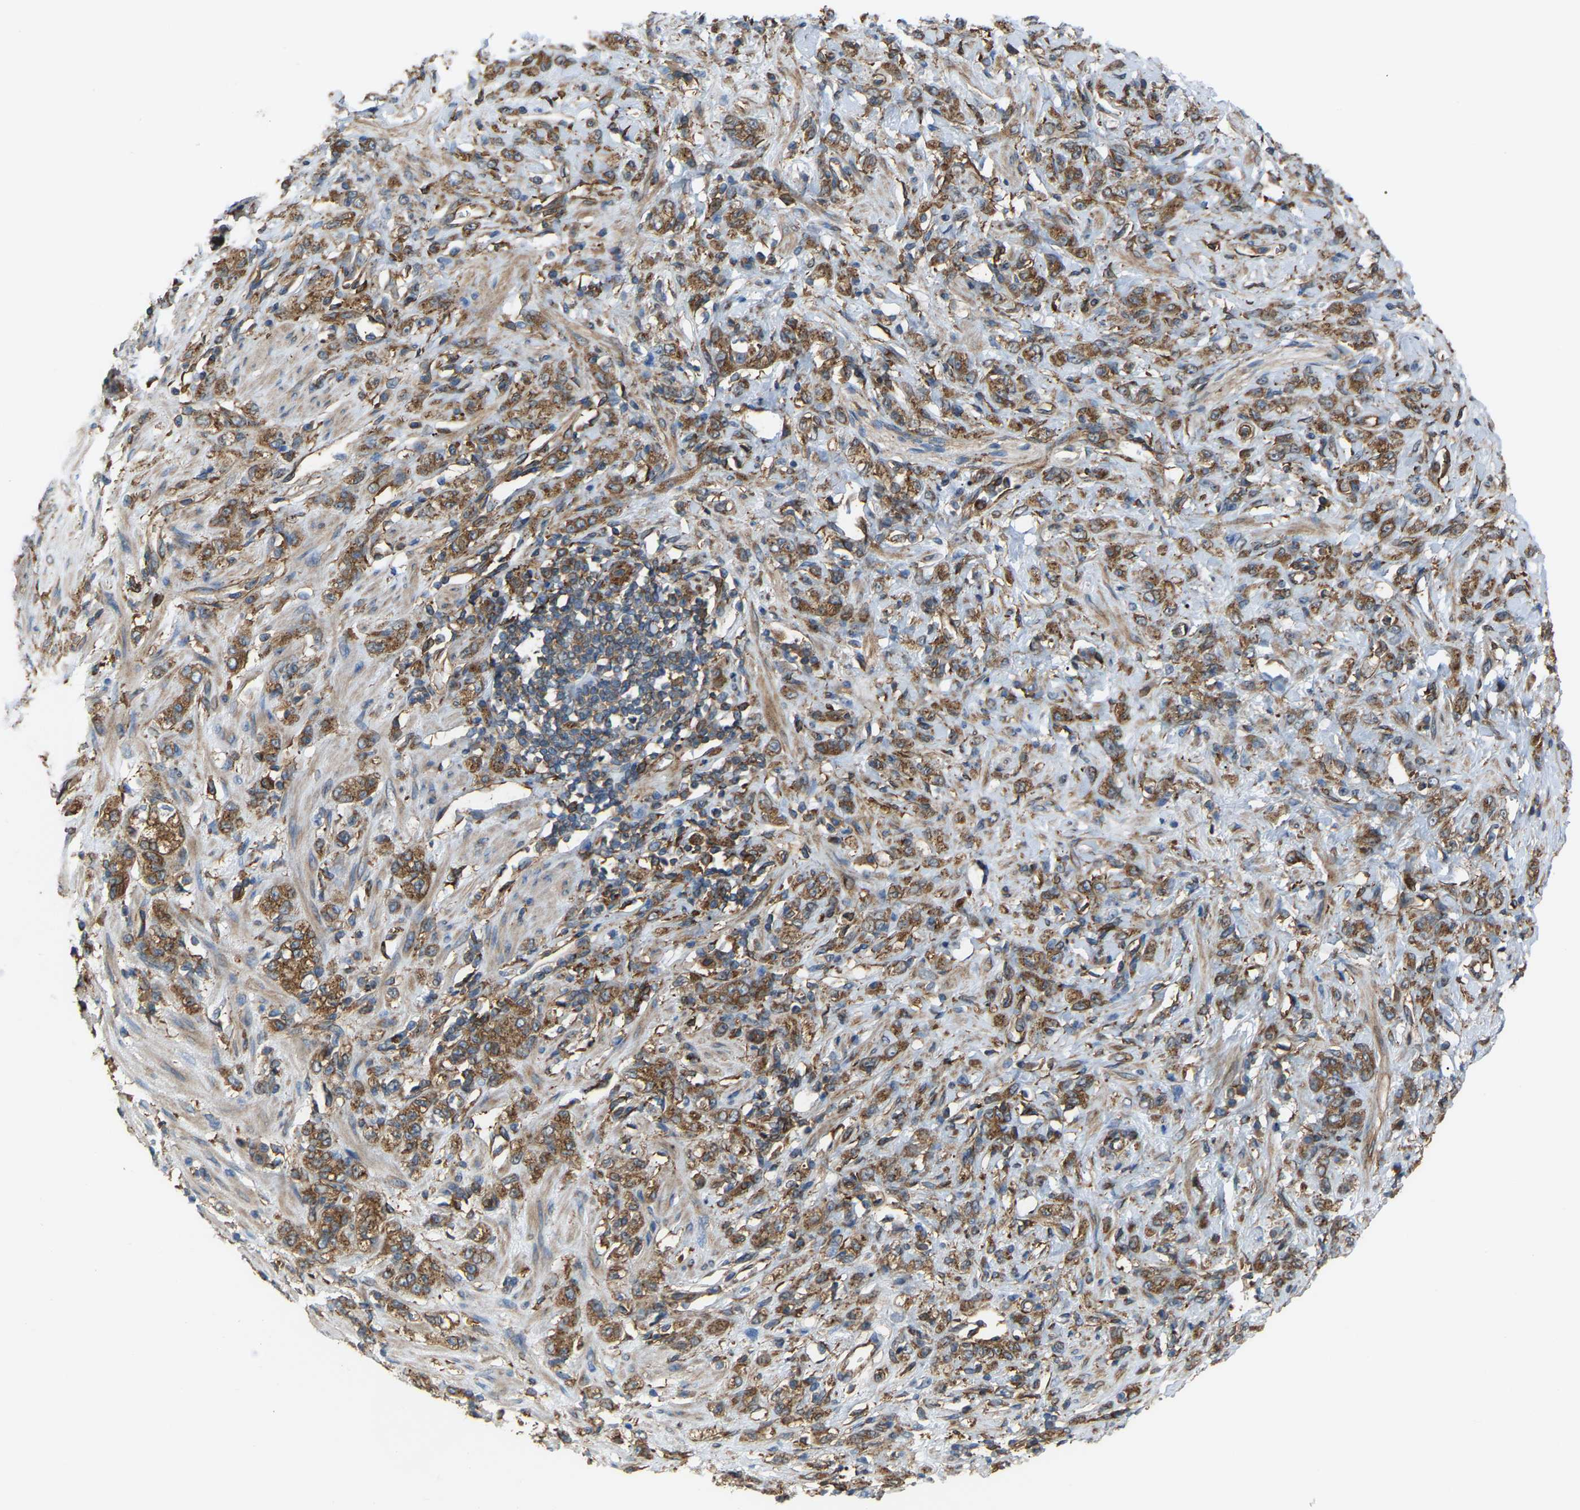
{"staining": {"intensity": "moderate", "quantity": ">75%", "location": "cytoplasmic/membranous"}, "tissue": "stomach cancer", "cell_type": "Tumor cells", "image_type": "cancer", "snomed": [{"axis": "morphology", "description": "Normal tissue, NOS"}, {"axis": "morphology", "description": "Adenocarcinoma, NOS"}, {"axis": "topography", "description": "Stomach"}], "caption": "DAB immunohistochemical staining of stomach cancer (adenocarcinoma) displays moderate cytoplasmic/membranous protein expression in approximately >75% of tumor cells. The staining is performed using DAB brown chromogen to label protein expression. The nuclei are counter-stained blue using hematoxylin.", "gene": "PICALM", "patient": {"sex": "male", "age": 82}}